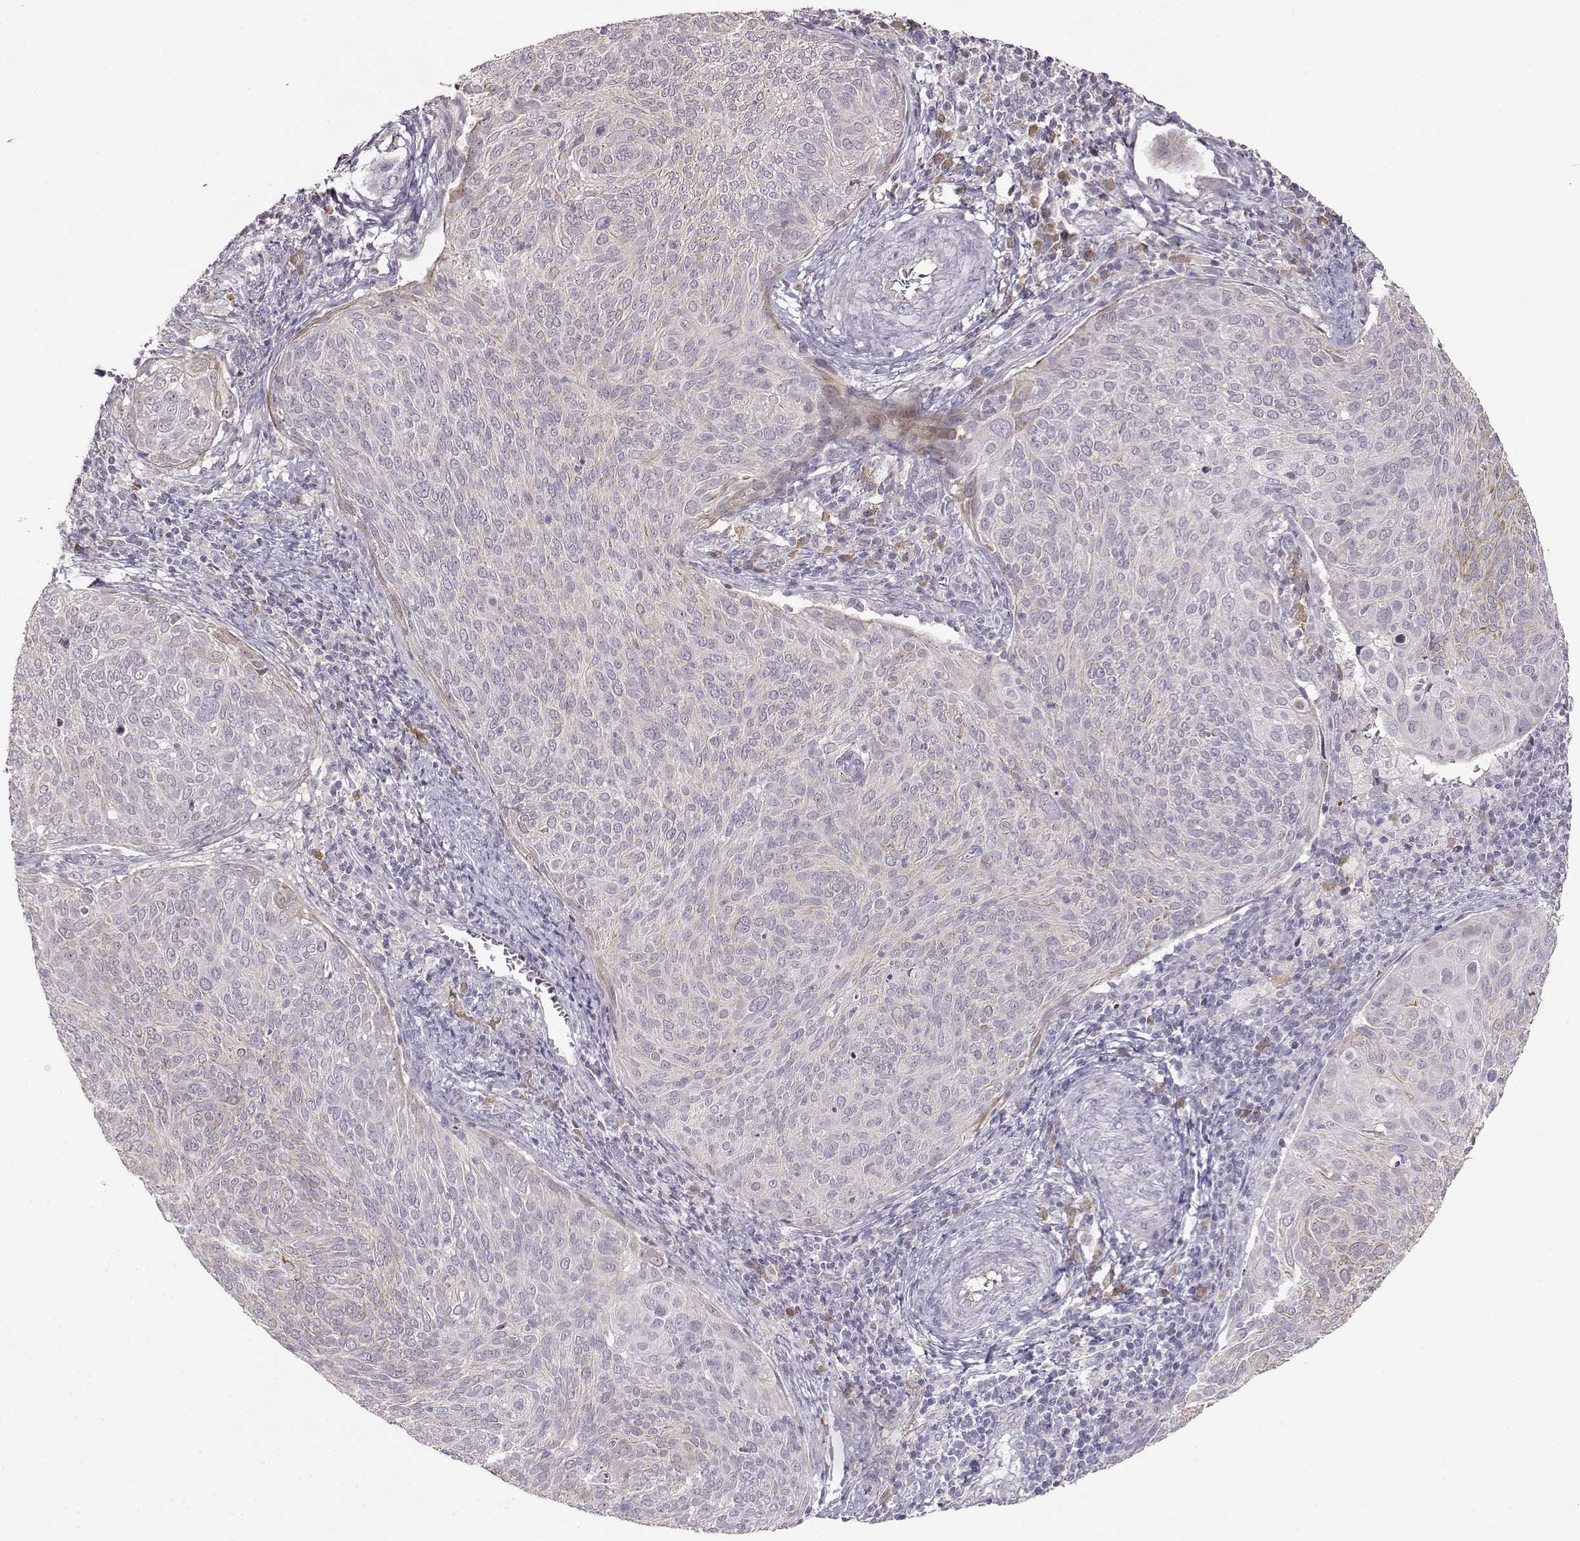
{"staining": {"intensity": "moderate", "quantity": "<25%", "location": "cytoplasmic/membranous"}, "tissue": "cervical cancer", "cell_type": "Tumor cells", "image_type": "cancer", "snomed": [{"axis": "morphology", "description": "Squamous cell carcinoma, NOS"}, {"axis": "topography", "description": "Cervix"}], "caption": "Immunohistochemical staining of cervical cancer displays moderate cytoplasmic/membranous protein expression in approximately <25% of tumor cells.", "gene": "TACR1", "patient": {"sex": "female", "age": 39}}